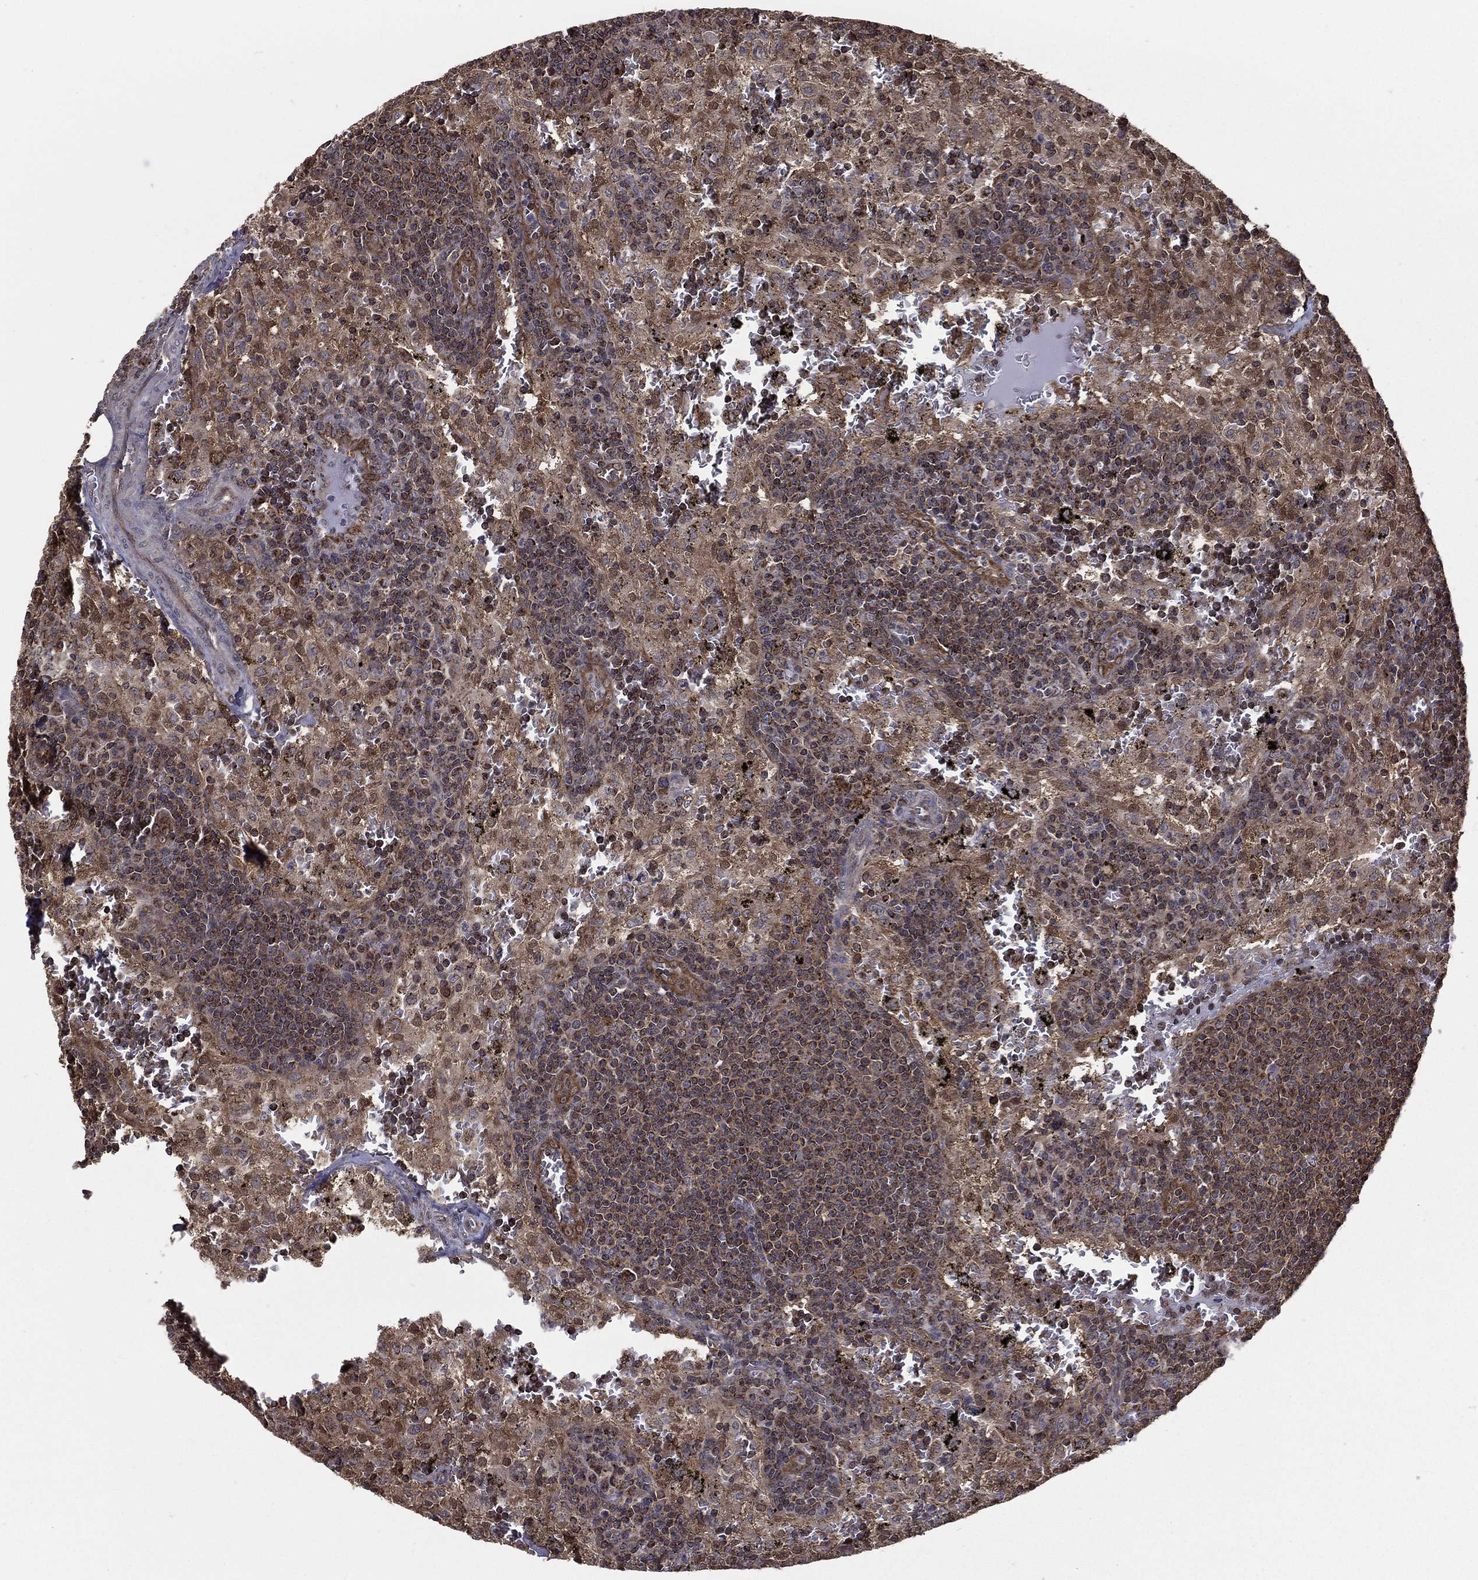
{"staining": {"intensity": "moderate", "quantity": "<25%", "location": "cytoplasmic/membranous"}, "tissue": "lymph node", "cell_type": "Germinal center cells", "image_type": "normal", "snomed": [{"axis": "morphology", "description": "Normal tissue, NOS"}, {"axis": "topography", "description": "Lymph node"}], "caption": "The histopathology image displays immunohistochemical staining of unremarkable lymph node. There is moderate cytoplasmic/membranous staining is appreciated in about <25% of germinal center cells.", "gene": "ENSG00000288684", "patient": {"sex": "male", "age": 62}}